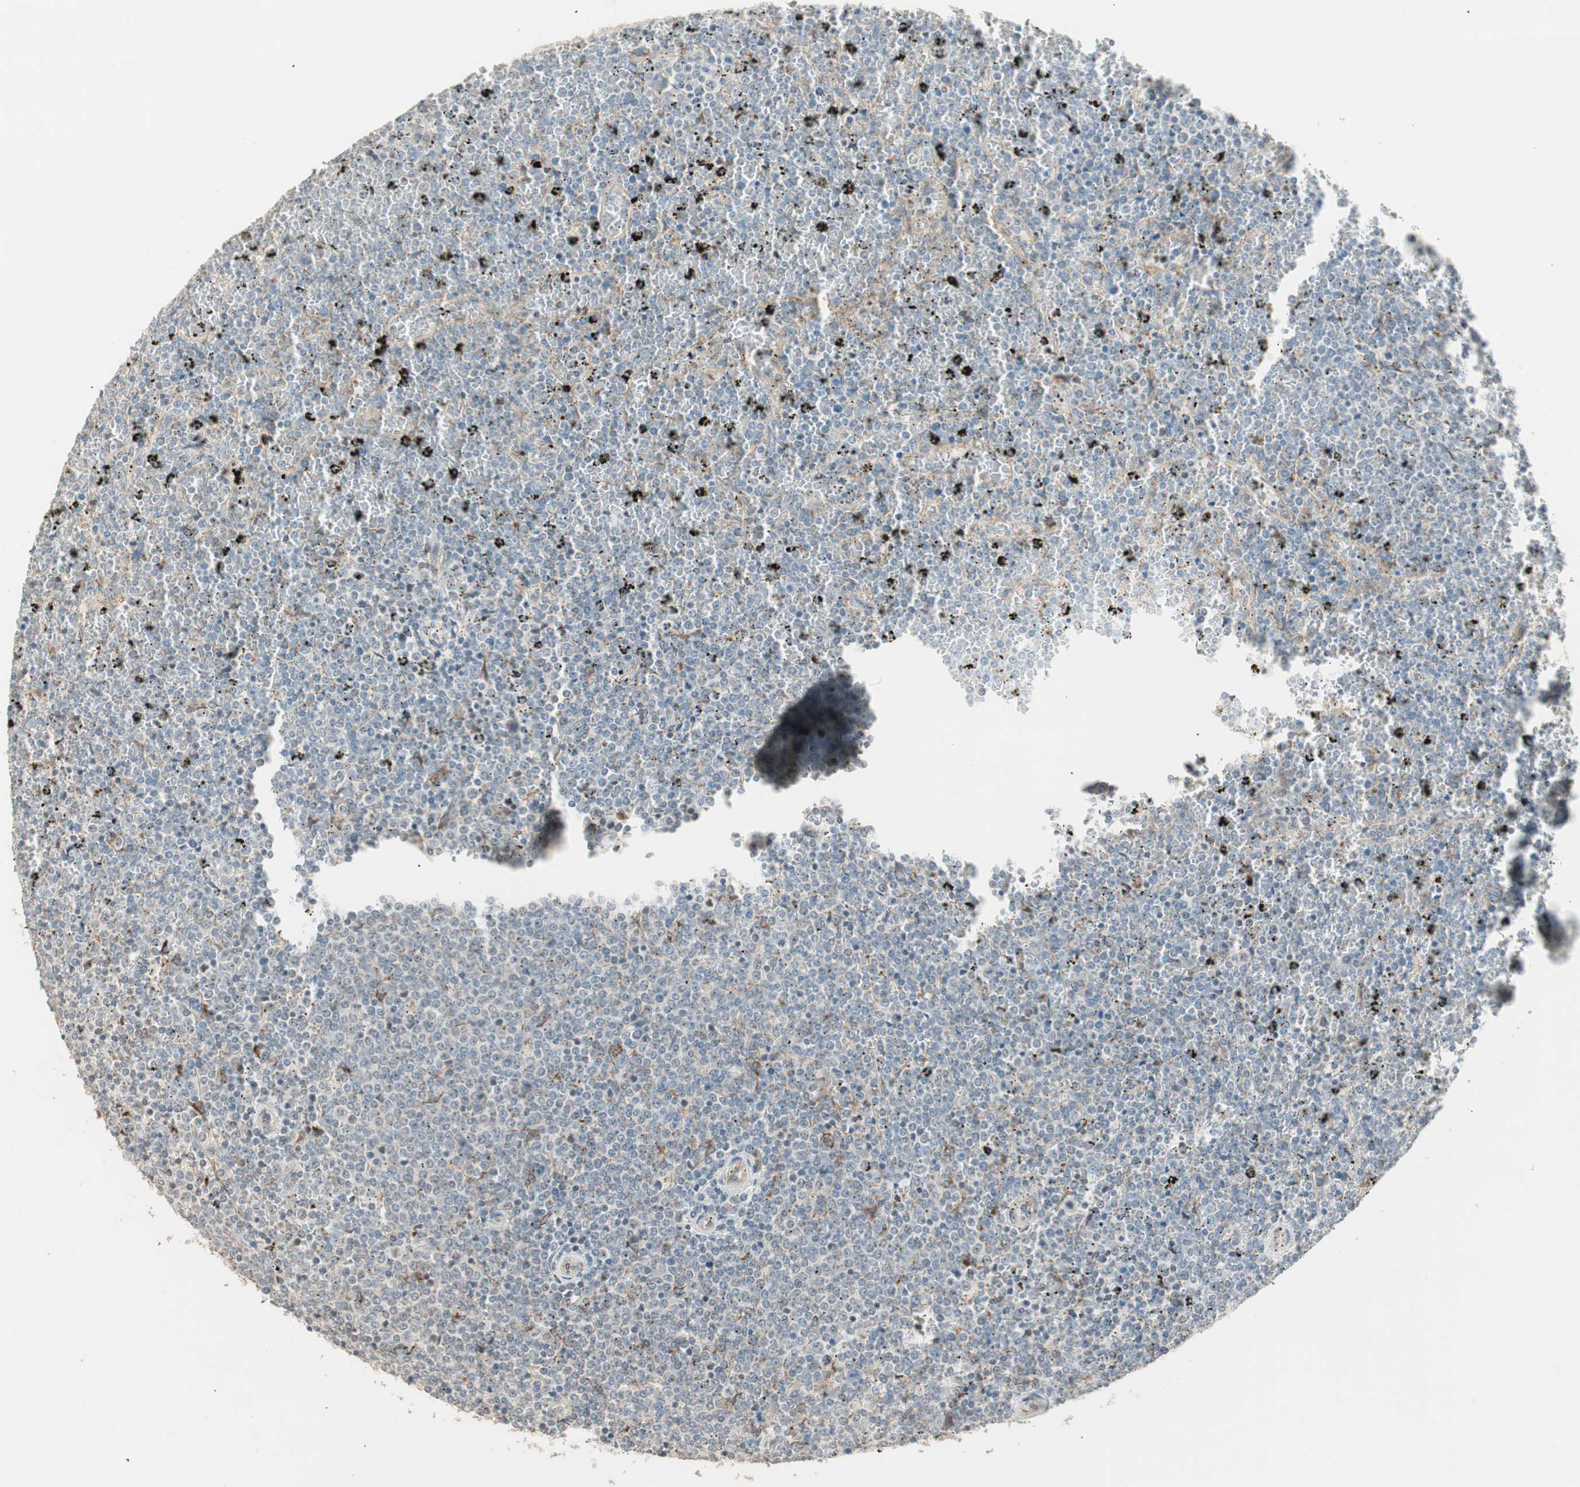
{"staining": {"intensity": "moderate", "quantity": "<25%", "location": "cytoplasmic/membranous"}, "tissue": "lymphoma", "cell_type": "Tumor cells", "image_type": "cancer", "snomed": [{"axis": "morphology", "description": "Malignant lymphoma, non-Hodgkin's type, Low grade"}, {"axis": "topography", "description": "Spleen"}], "caption": "Immunohistochemical staining of low-grade malignant lymphoma, non-Hodgkin's type shows moderate cytoplasmic/membranous protein positivity in approximately <25% of tumor cells. The protein of interest is shown in brown color, while the nuclei are stained blue.", "gene": "TASOR", "patient": {"sex": "female", "age": 77}}